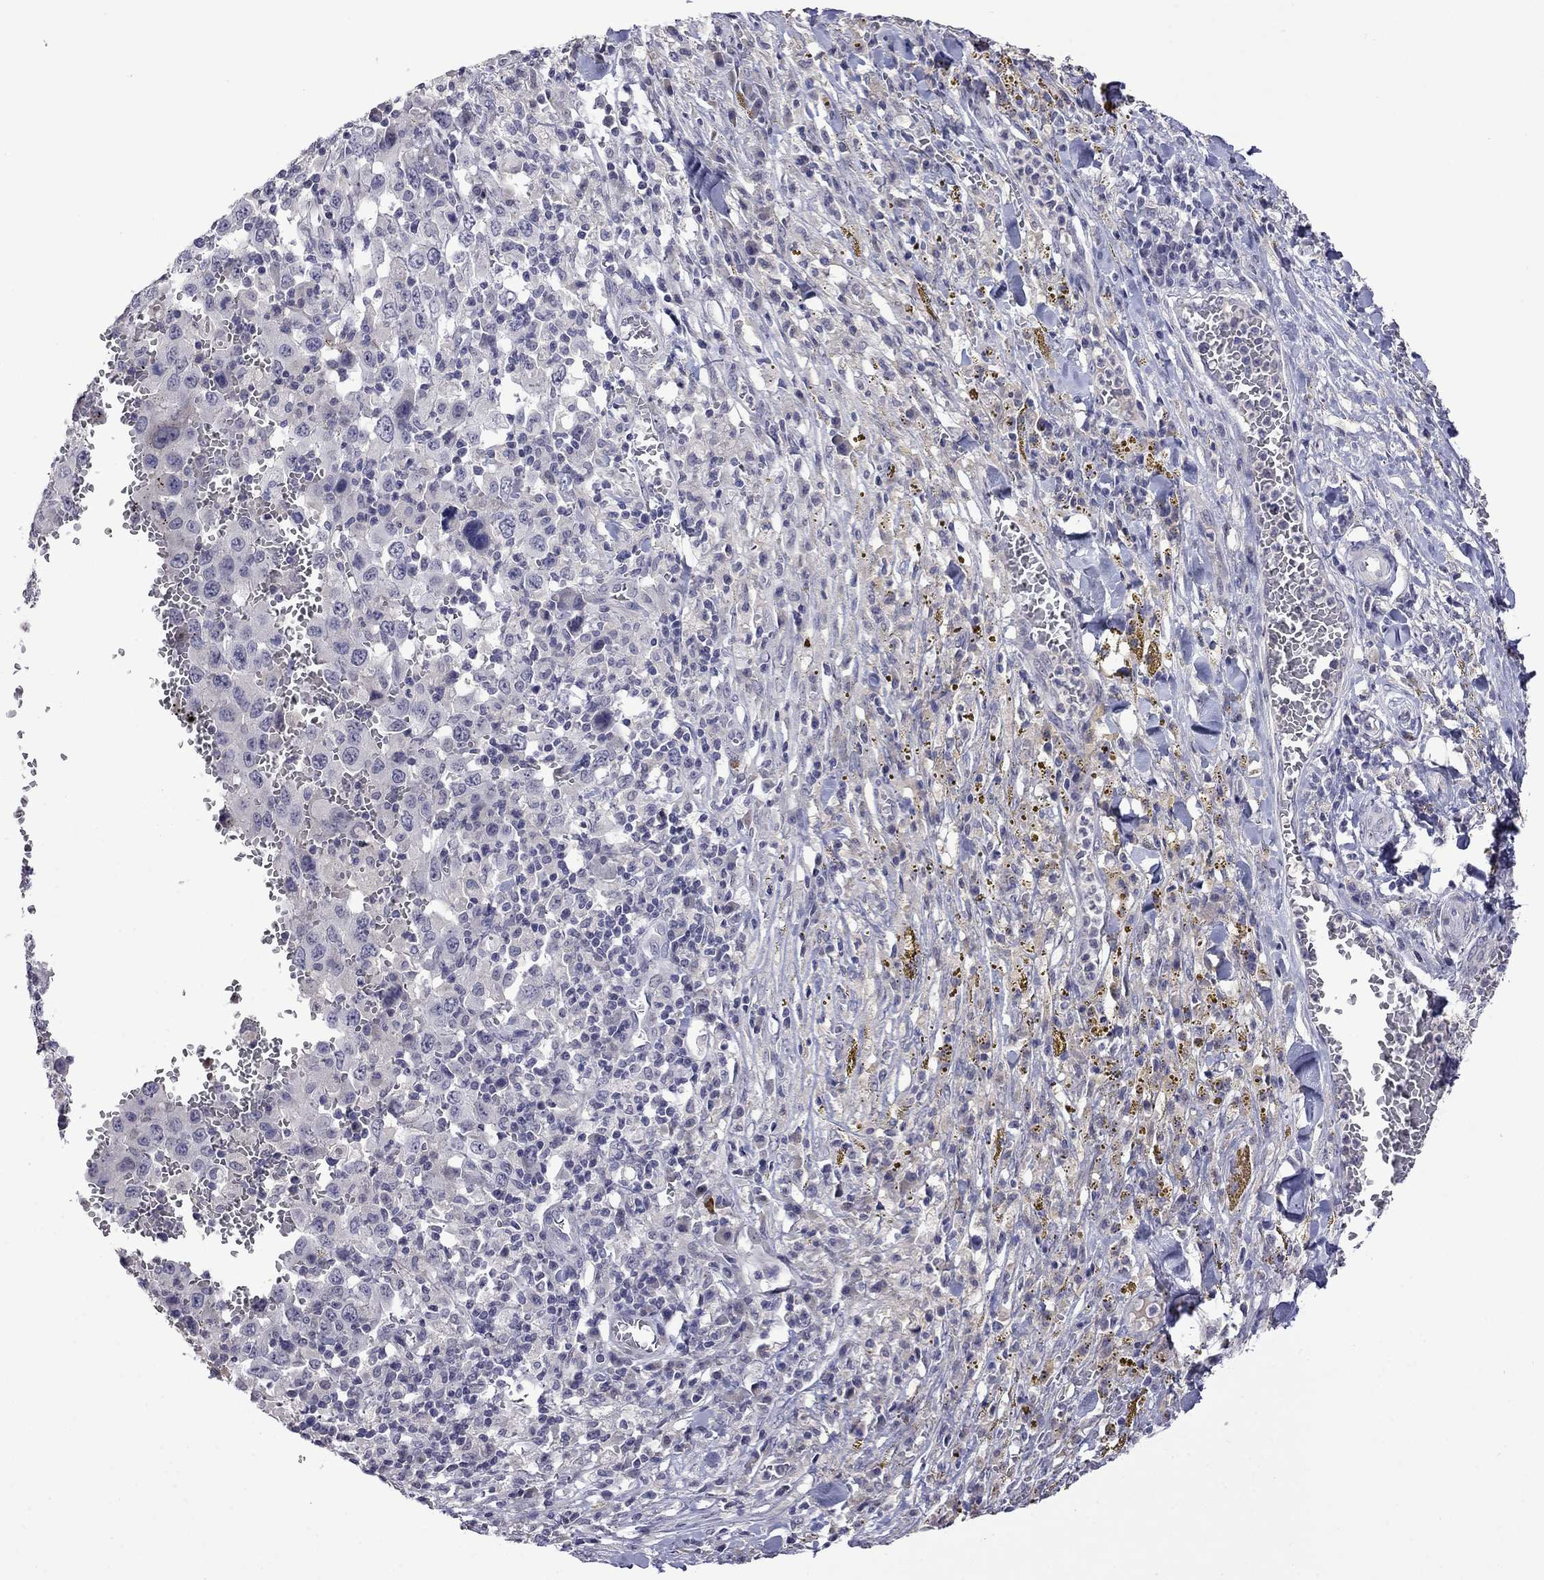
{"staining": {"intensity": "negative", "quantity": "none", "location": "none"}, "tissue": "melanoma", "cell_type": "Tumor cells", "image_type": "cancer", "snomed": [{"axis": "morphology", "description": "Malignant melanoma, NOS"}, {"axis": "topography", "description": "Skin"}], "caption": "Protein analysis of malignant melanoma reveals no significant positivity in tumor cells.", "gene": "STAR", "patient": {"sex": "female", "age": 91}}